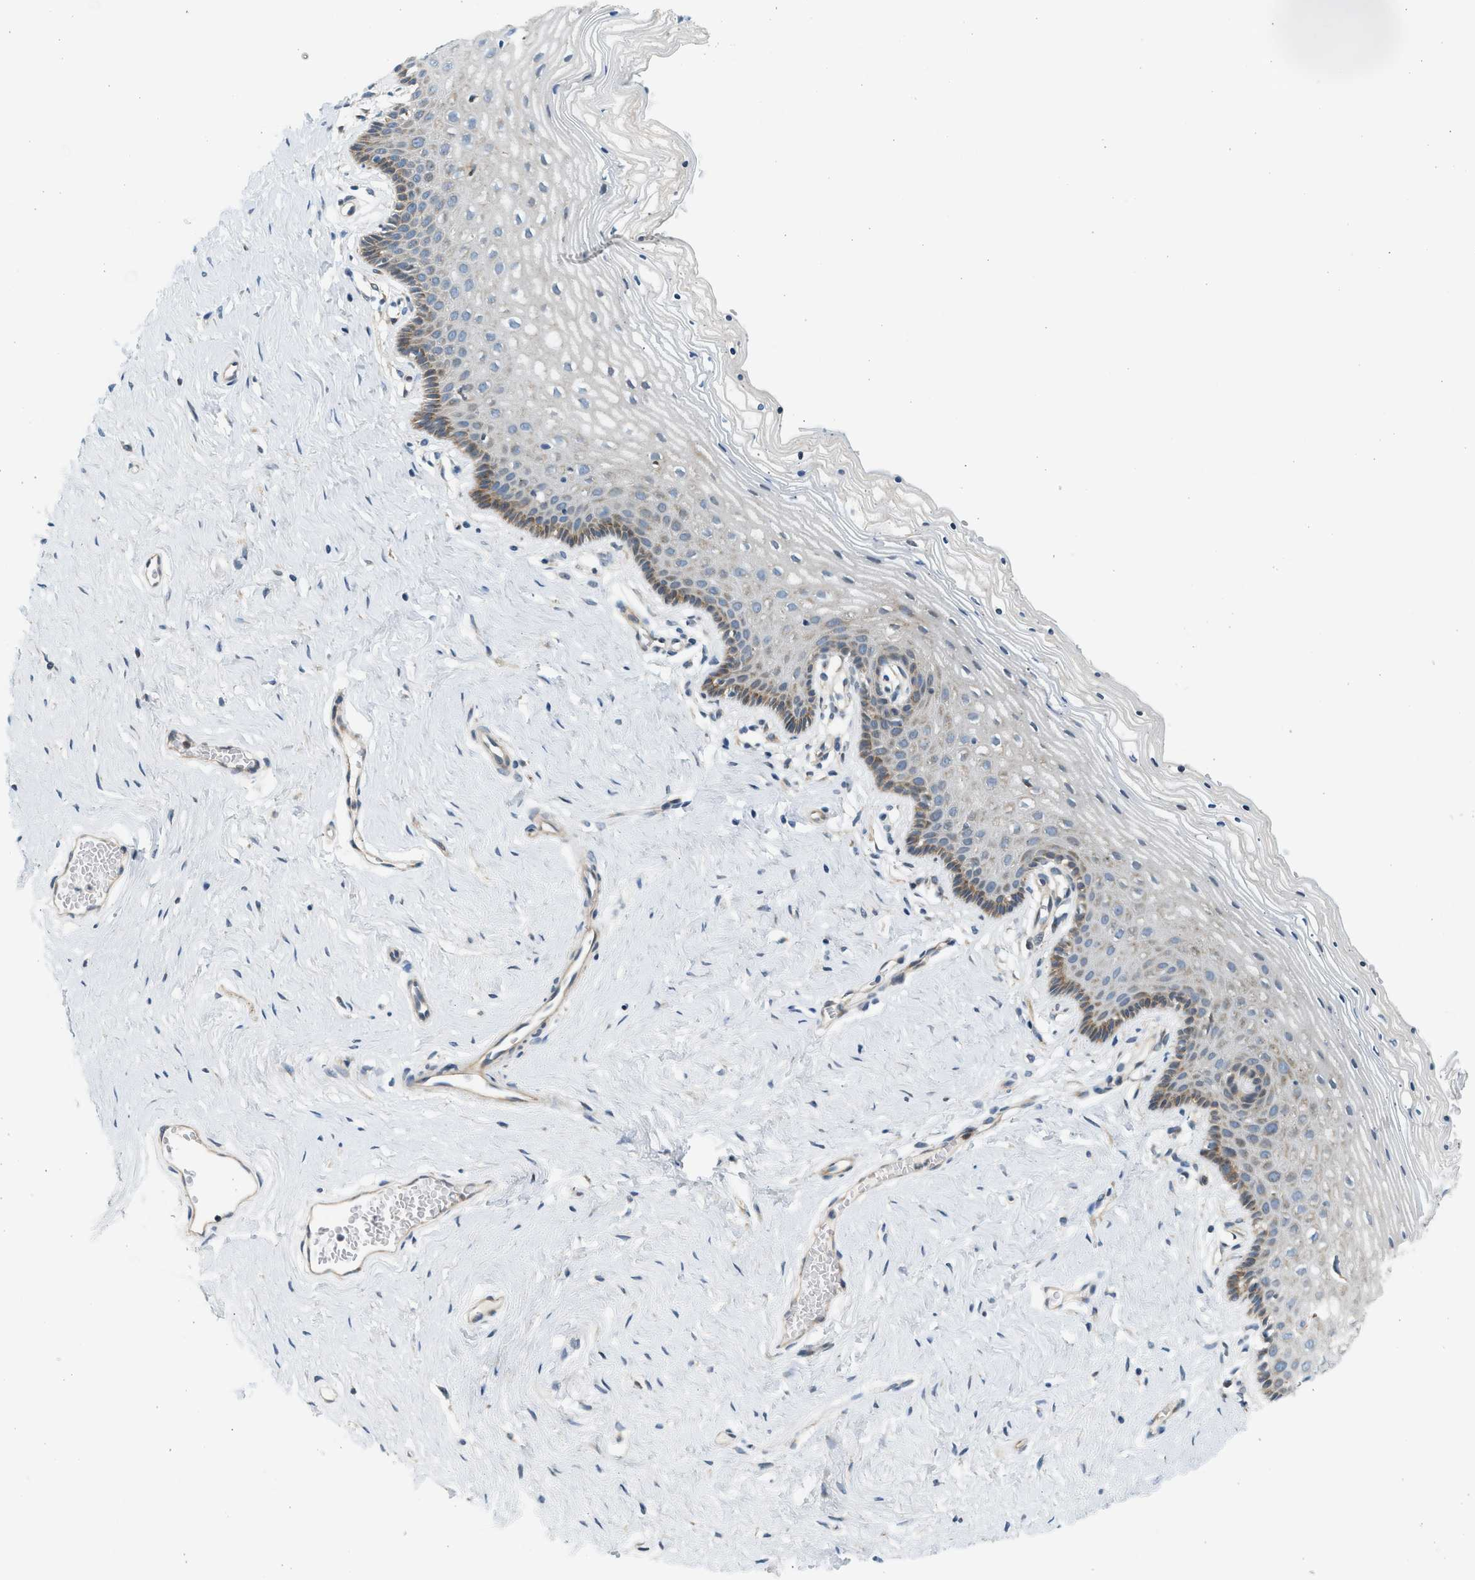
{"staining": {"intensity": "weak", "quantity": "<25%", "location": "cytoplasmic/membranous"}, "tissue": "vagina", "cell_type": "Squamous epithelial cells", "image_type": "normal", "snomed": [{"axis": "morphology", "description": "Normal tissue, NOS"}, {"axis": "topography", "description": "Vagina"}], "caption": "Immunohistochemical staining of unremarkable vagina demonstrates no significant expression in squamous epithelial cells. (DAB (3,3'-diaminobenzidine) immunohistochemistry (IHC) visualized using brightfield microscopy, high magnification).", "gene": "KDELR2", "patient": {"sex": "female", "age": 32}}